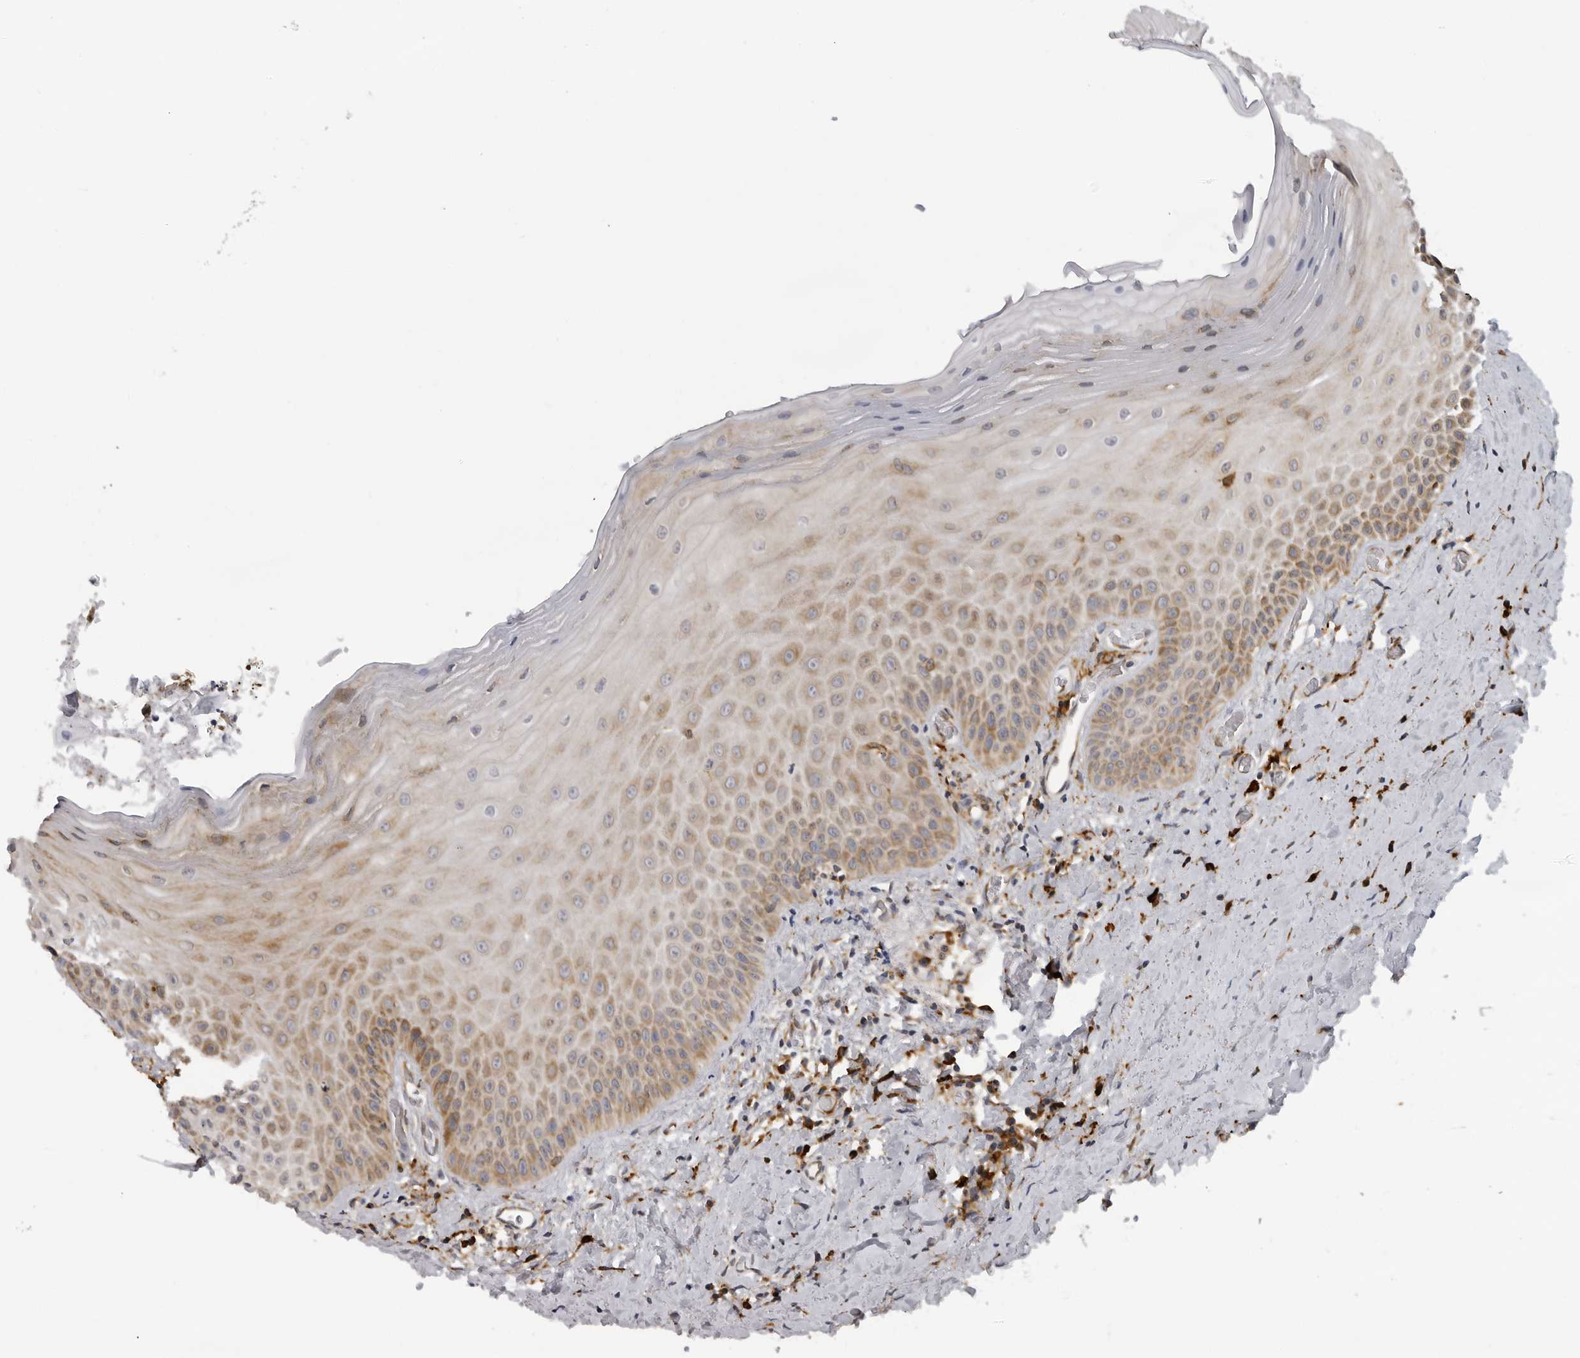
{"staining": {"intensity": "moderate", "quantity": ">75%", "location": "cytoplasmic/membranous"}, "tissue": "oral mucosa", "cell_type": "Squamous epithelial cells", "image_type": "normal", "snomed": [{"axis": "morphology", "description": "Normal tissue, NOS"}, {"axis": "topography", "description": "Oral tissue"}], "caption": "Immunohistochemical staining of unremarkable oral mucosa shows >75% levels of moderate cytoplasmic/membranous protein expression in about >75% of squamous epithelial cells. (Stains: DAB in brown, nuclei in blue, Microscopy: brightfield microscopy at high magnification).", "gene": "ALPK2", "patient": {"sex": "male", "age": 66}}